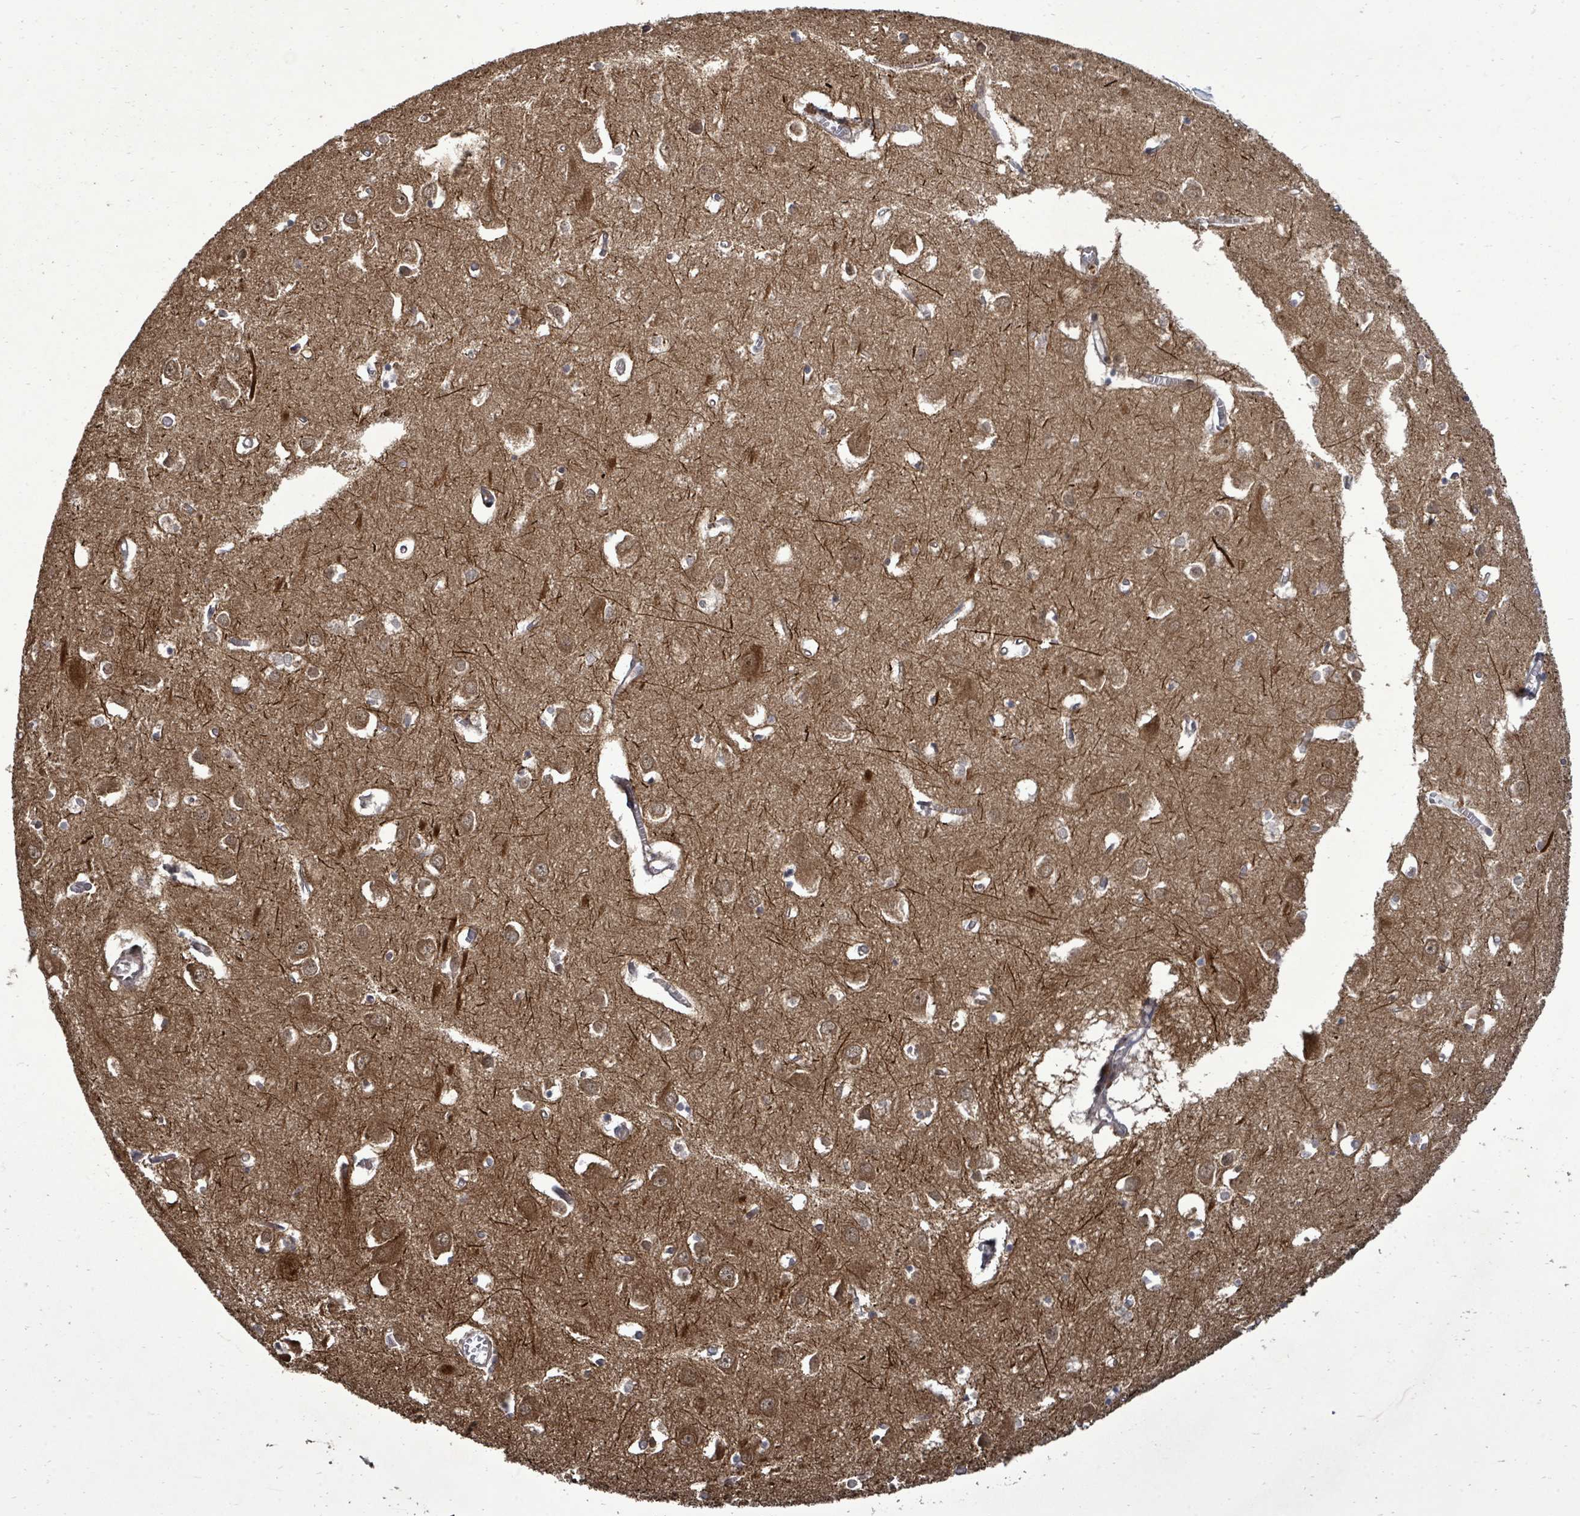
{"staining": {"intensity": "moderate", "quantity": "<25%", "location": "cytoplasmic/membranous"}, "tissue": "cerebral cortex", "cell_type": "Endothelial cells", "image_type": "normal", "snomed": [{"axis": "morphology", "description": "Normal tissue, NOS"}, {"axis": "topography", "description": "Cerebral cortex"}], "caption": "Immunohistochemistry (IHC) of normal cerebral cortex displays low levels of moderate cytoplasmic/membranous positivity in approximately <25% of endothelial cells.", "gene": "KRTAP27", "patient": {"sex": "male", "age": 70}}